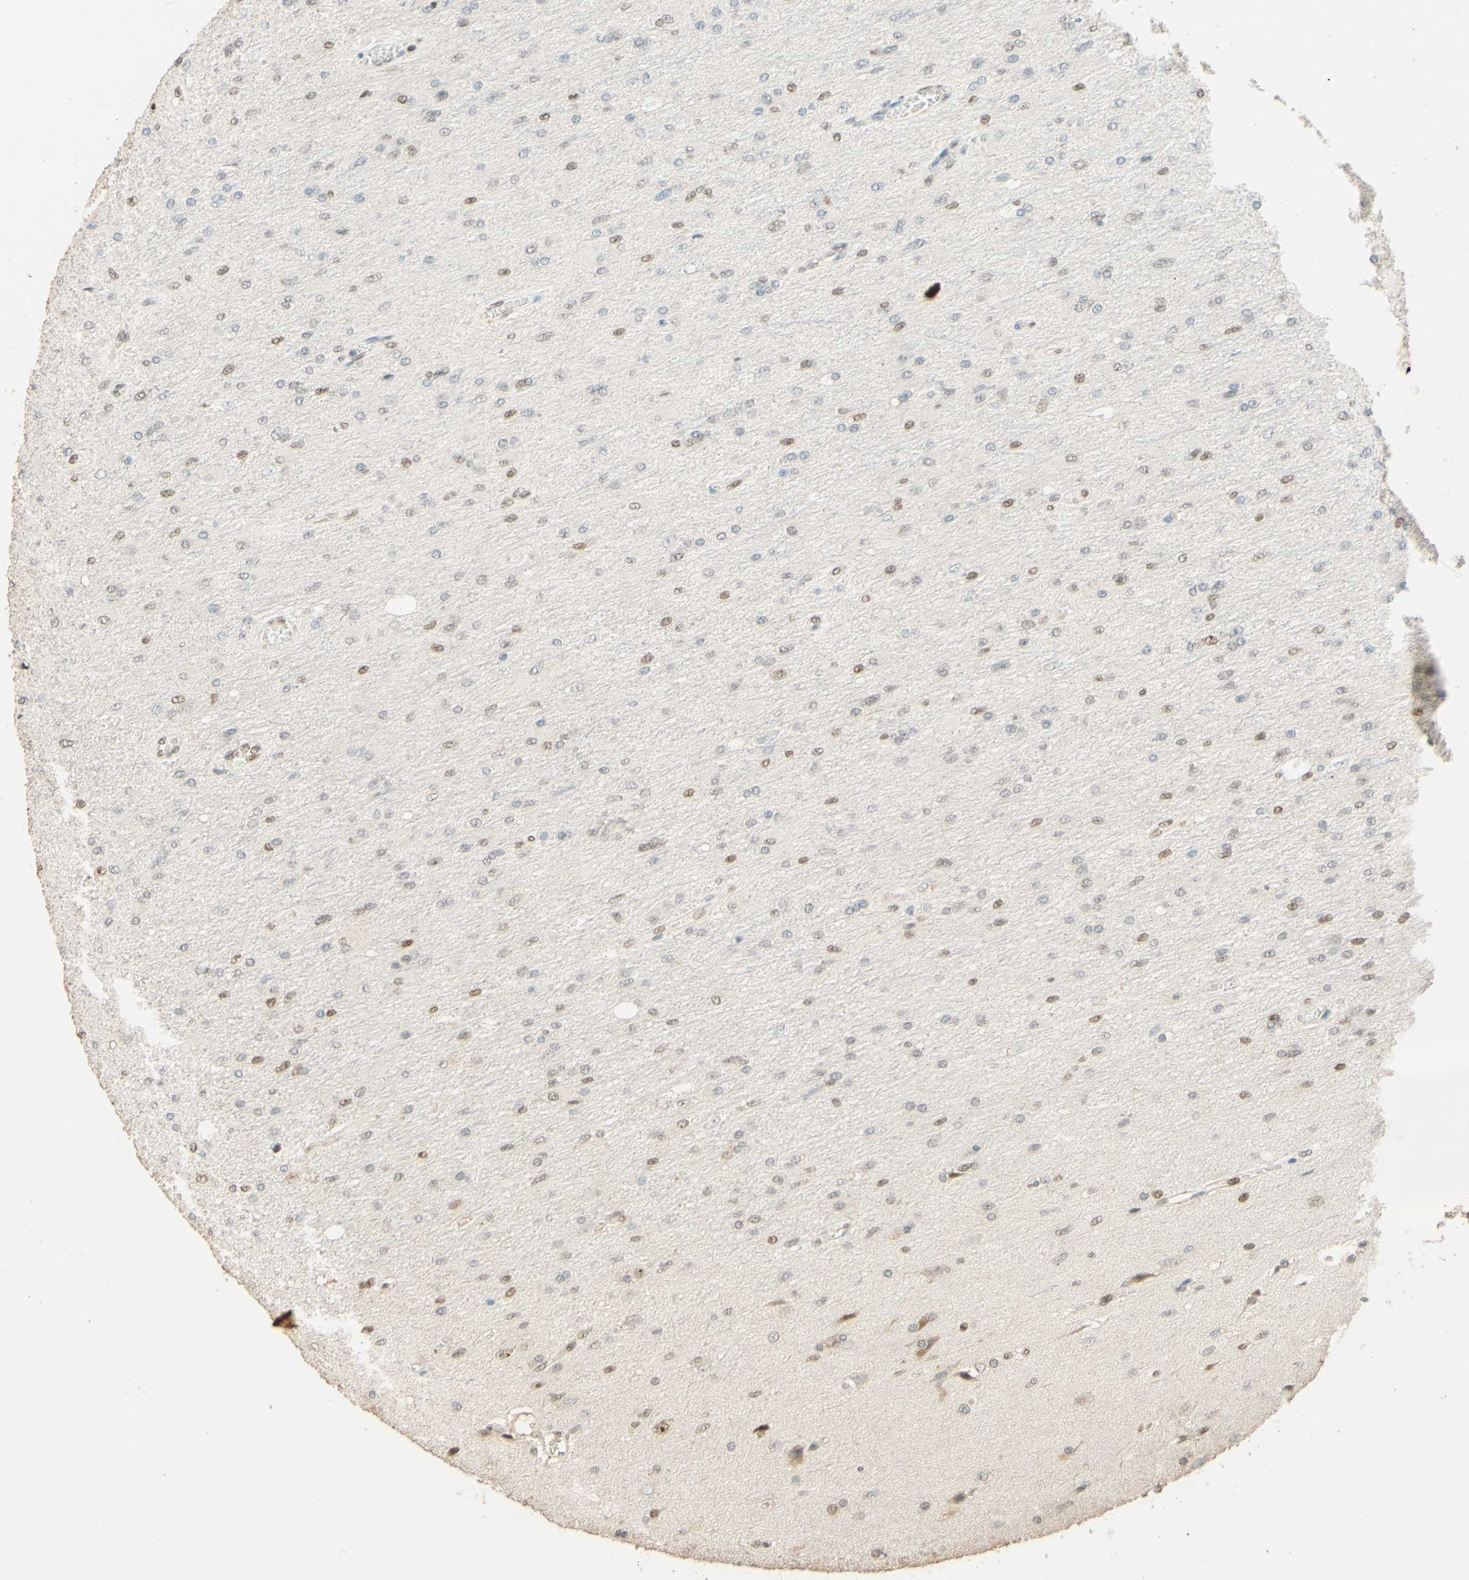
{"staining": {"intensity": "weak", "quantity": "25%-75%", "location": "nuclear"}, "tissue": "glioma", "cell_type": "Tumor cells", "image_type": "cancer", "snomed": [{"axis": "morphology", "description": "Glioma, malignant, High grade"}, {"axis": "topography", "description": "Cerebral cortex"}], "caption": "Immunohistochemistry (IHC) staining of glioma, which shows low levels of weak nuclear expression in approximately 25%-75% of tumor cells indicating weak nuclear protein positivity. The staining was performed using DAB (3,3'-diaminobenzidine) (brown) for protein detection and nuclei were counterstained in hematoxylin (blue).", "gene": "POLB", "patient": {"sex": "female", "age": 36}}